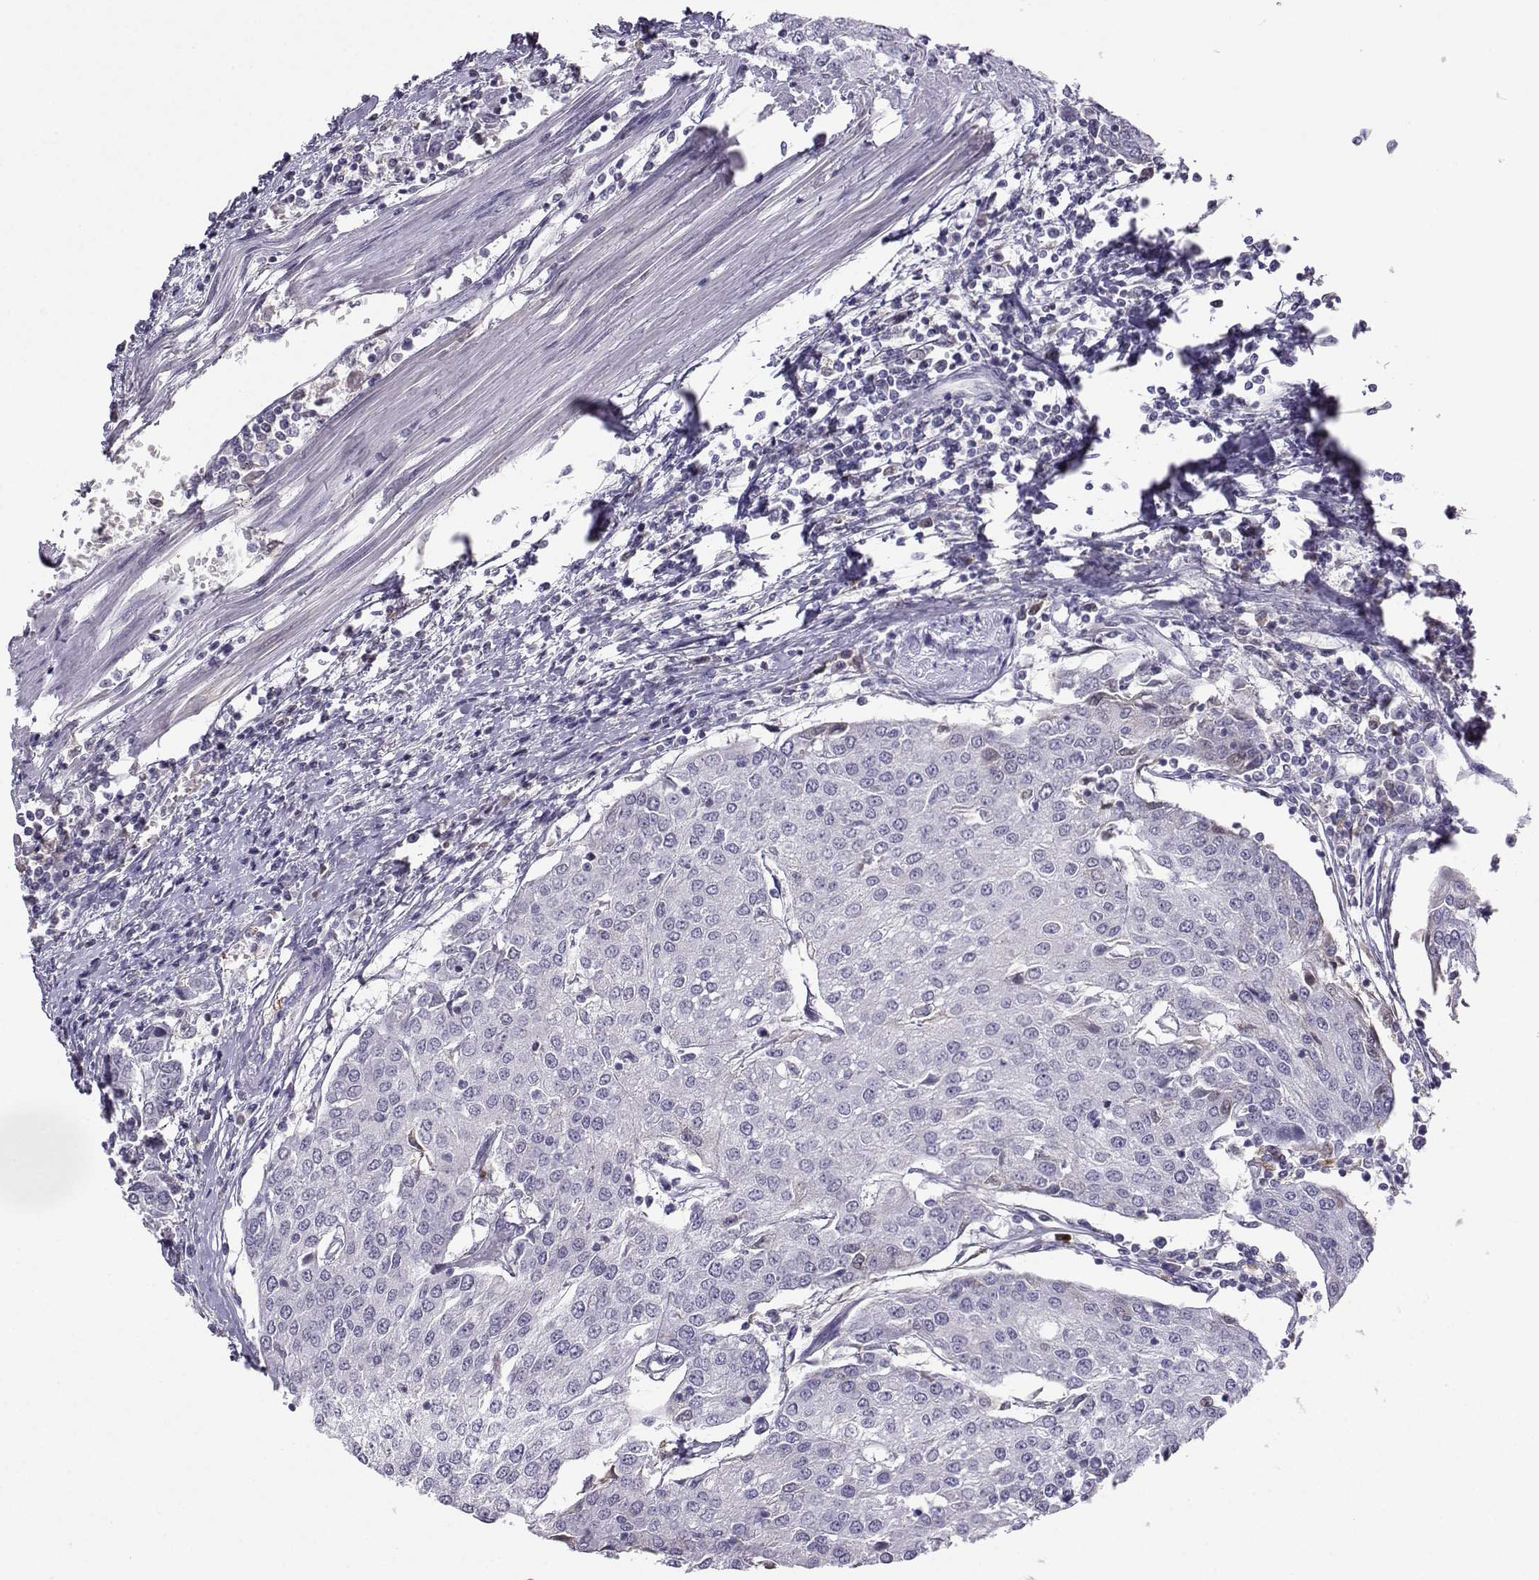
{"staining": {"intensity": "negative", "quantity": "none", "location": "none"}, "tissue": "urothelial cancer", "cell_type": "Tumor cells", "image_type": "cancer", "snomed": [{"axis": "morphology", "description": "Urothelial carcinoma, High grade"}, {"axis": "topography", "description": "Urinary bladder"}], "caption": "Urothelial cancer was stained to show a protein in brown. There is no significant staining in tumor cells.", "gene": "LHX1", "patient": {"sex": "female", "age": 85}}